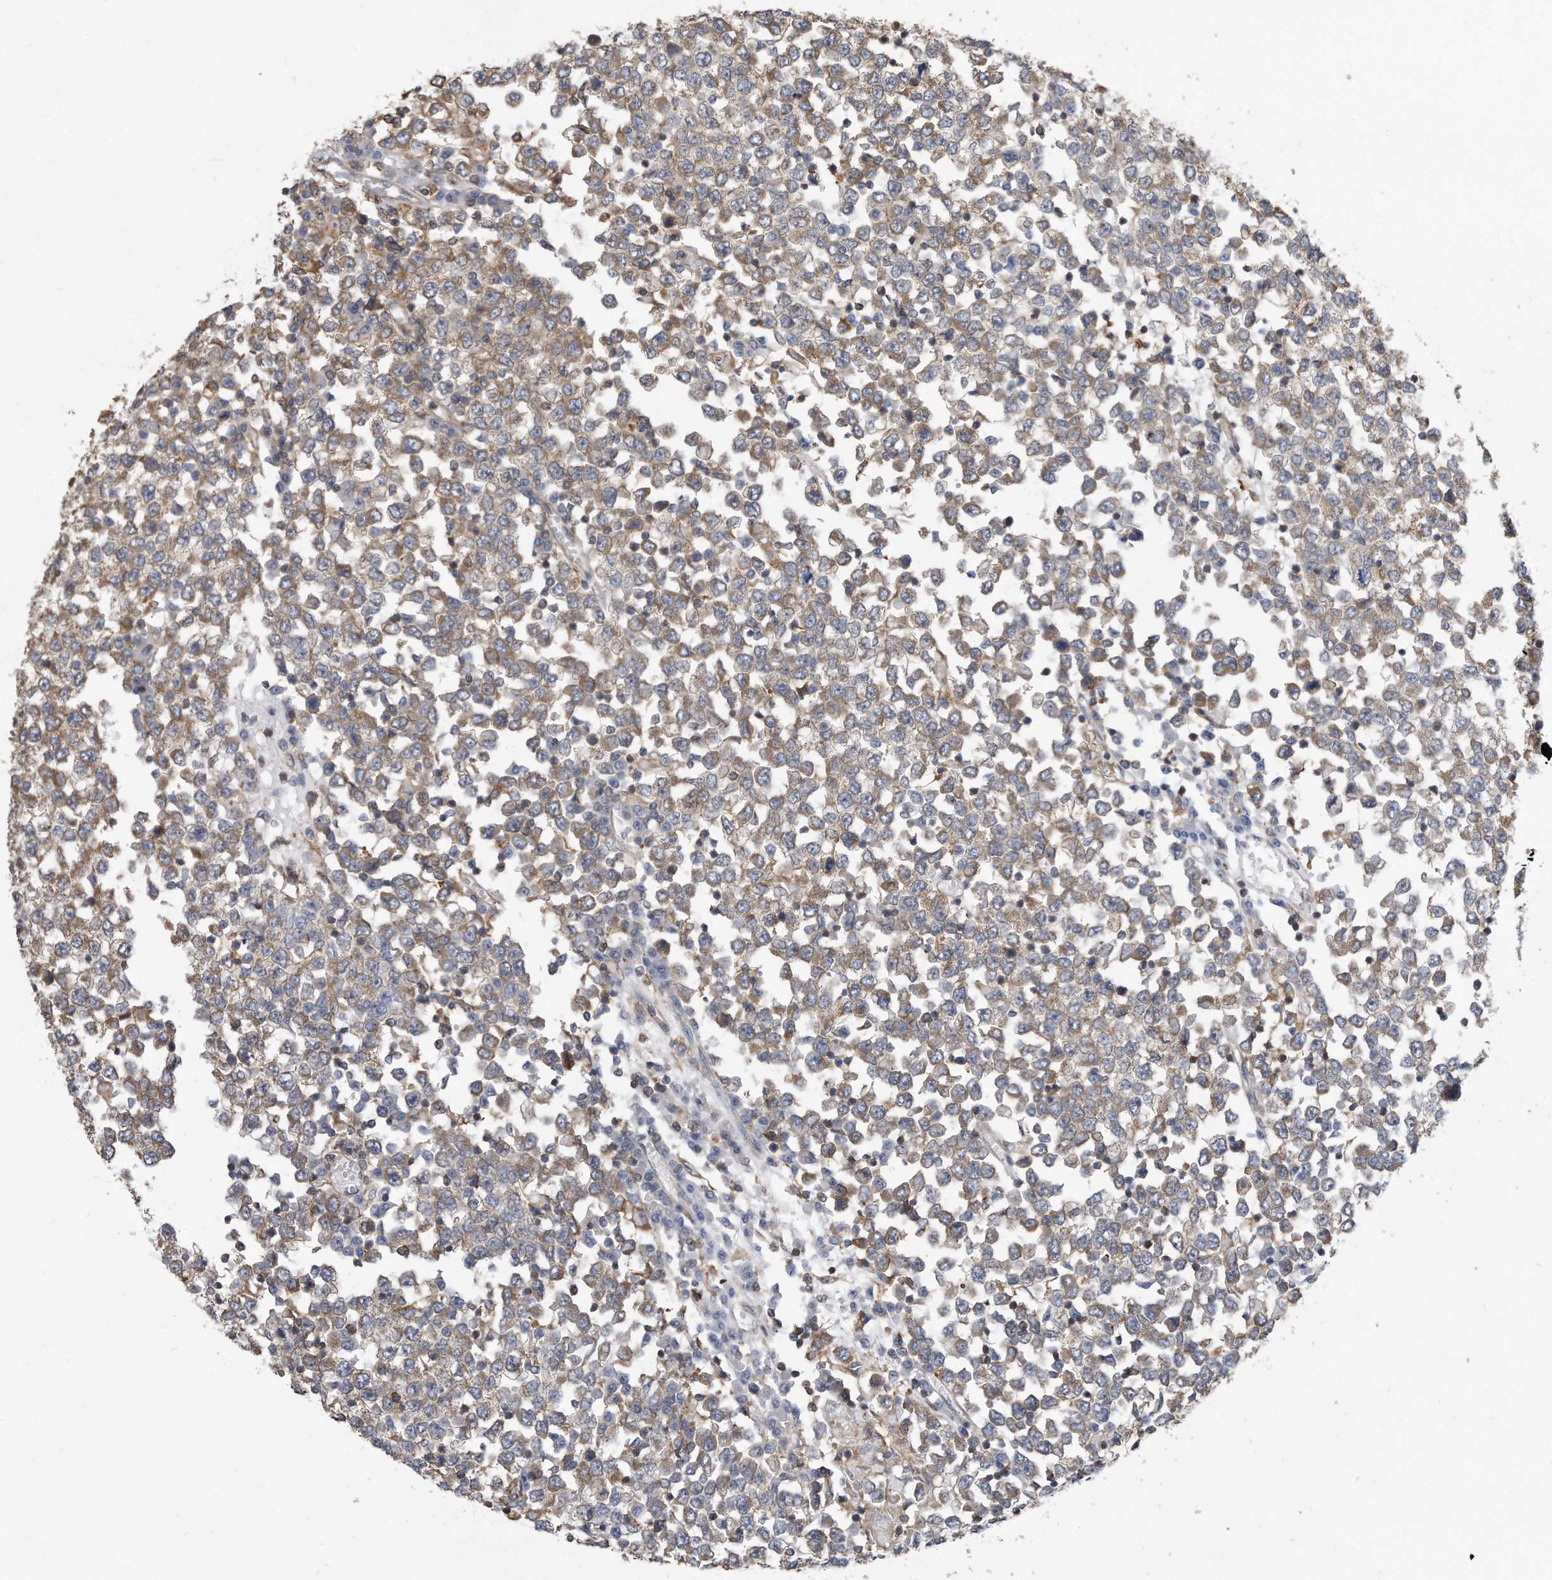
{"staining": {"intensity": "moderate", "quantity": "<25%", "location": "cytoplasmic/membranous"}, "tissue": "testis cancer", "cell_type": "Tumor cells", "image_type": "cancer", "snomed": [{"axis": "morphology", "description": "Seminoma, NOS"}, {"axis": "topography", "description": "Testis"}], "caption": "High-power microscopy captured an immunohistochemistry histopathology image of testis cancer, revealing moderate cytoplasmic/membranous positivity in approximately <25% of tumor cells. (brown staining indicates protein expression, while blue staining denotes nuclei).", "gene": "TCP1", "patient": {"sex": "male", "age": 65}}